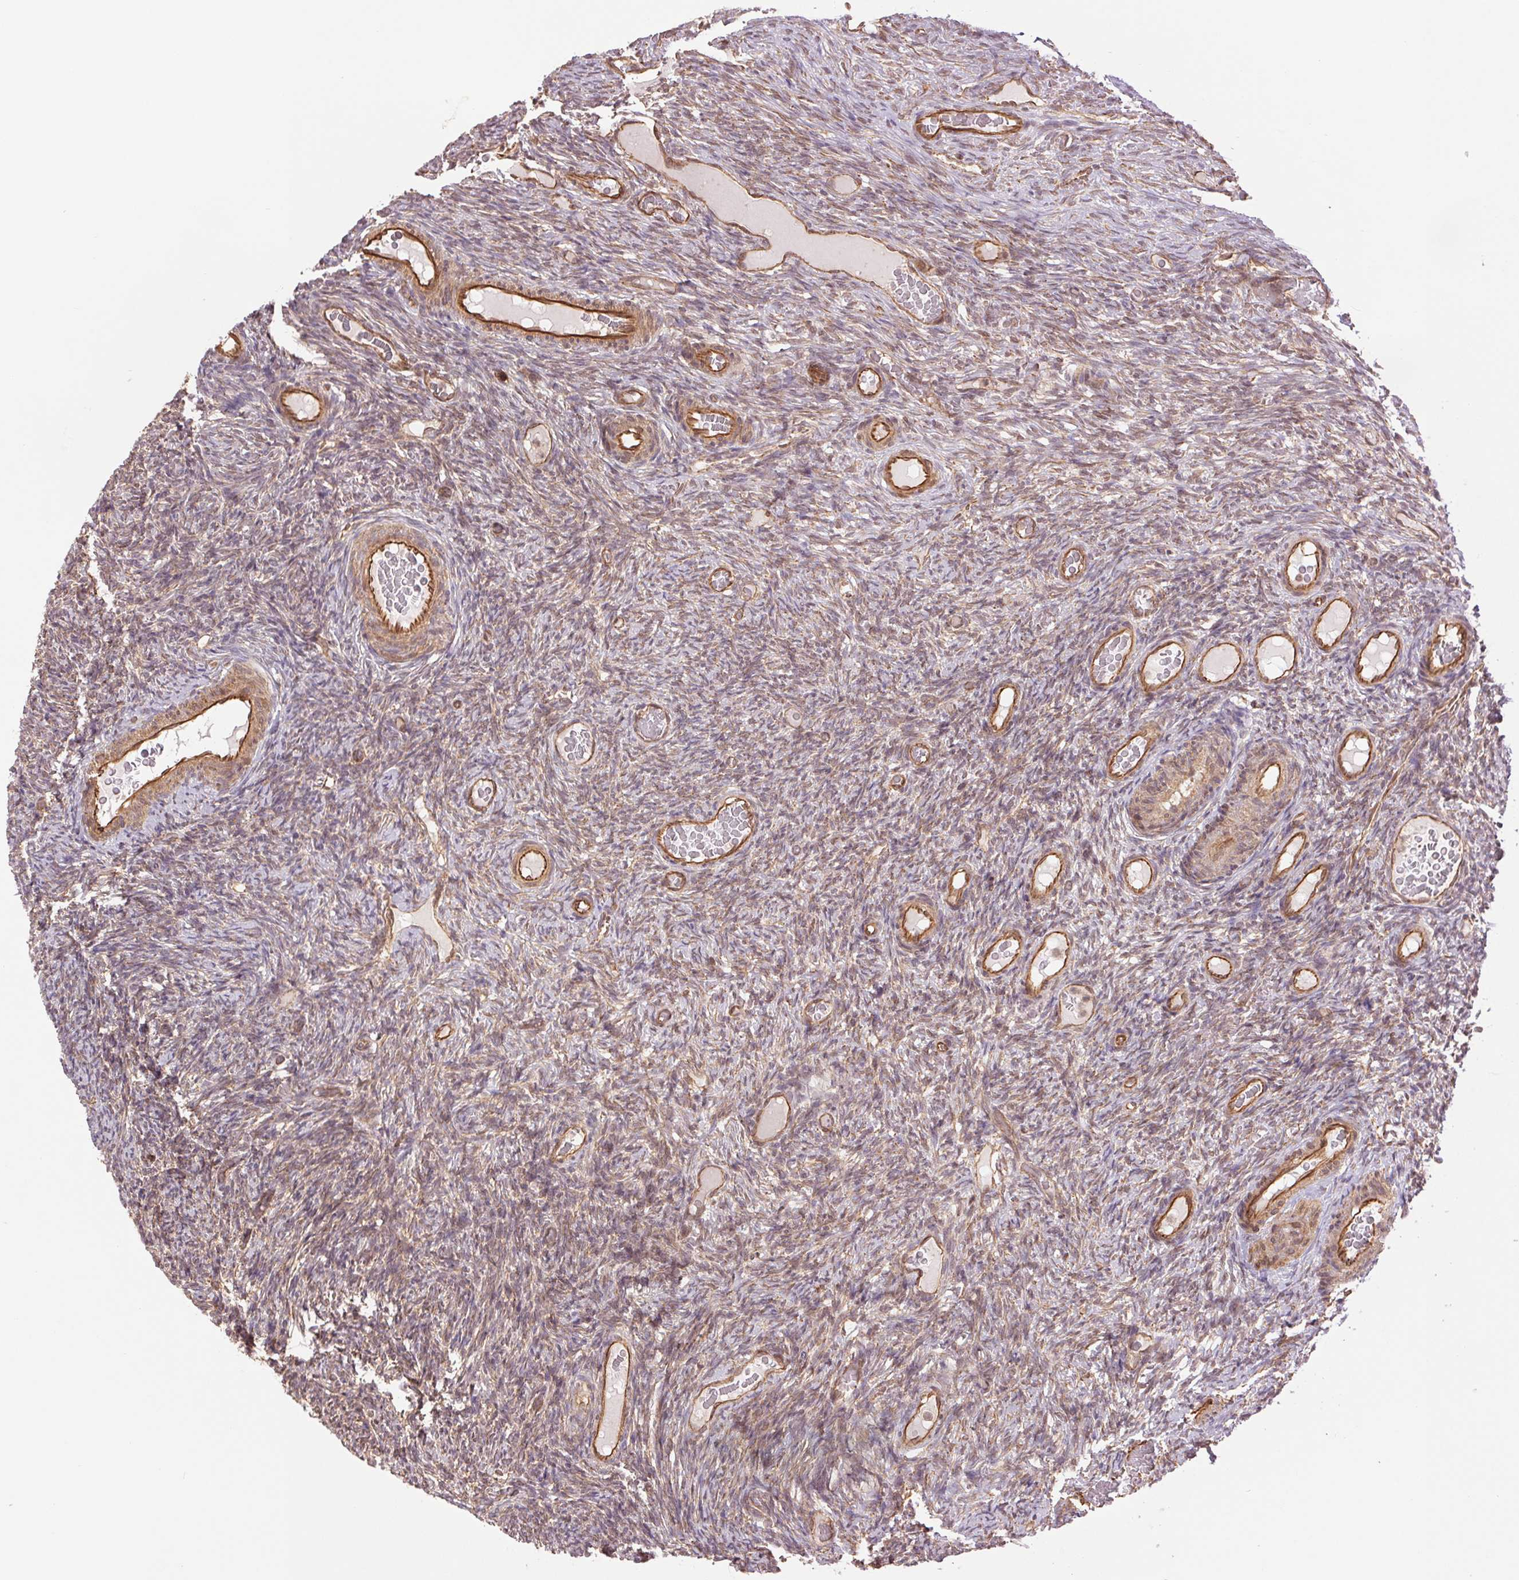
{"staining": {"intensity": "moderate", "quantity": ">75%", "location": "cytoplasmic/membranous"}, "tissue": "ovary", "cell_type": "Follicle cells", "image_type": "normal", "snomed": [{"axis": "morphology", "description": "Normal tissue, NOS"}, {"axis": "topography", "description": "Ovary"}], "caption": "IHC of benign ovary demonstrates medium levels of moderate cytoplasmic/membranous staining in about >75% of follicle cells.", "gene": "STARD7", "patient": {"sex": "female", "age": 34}}